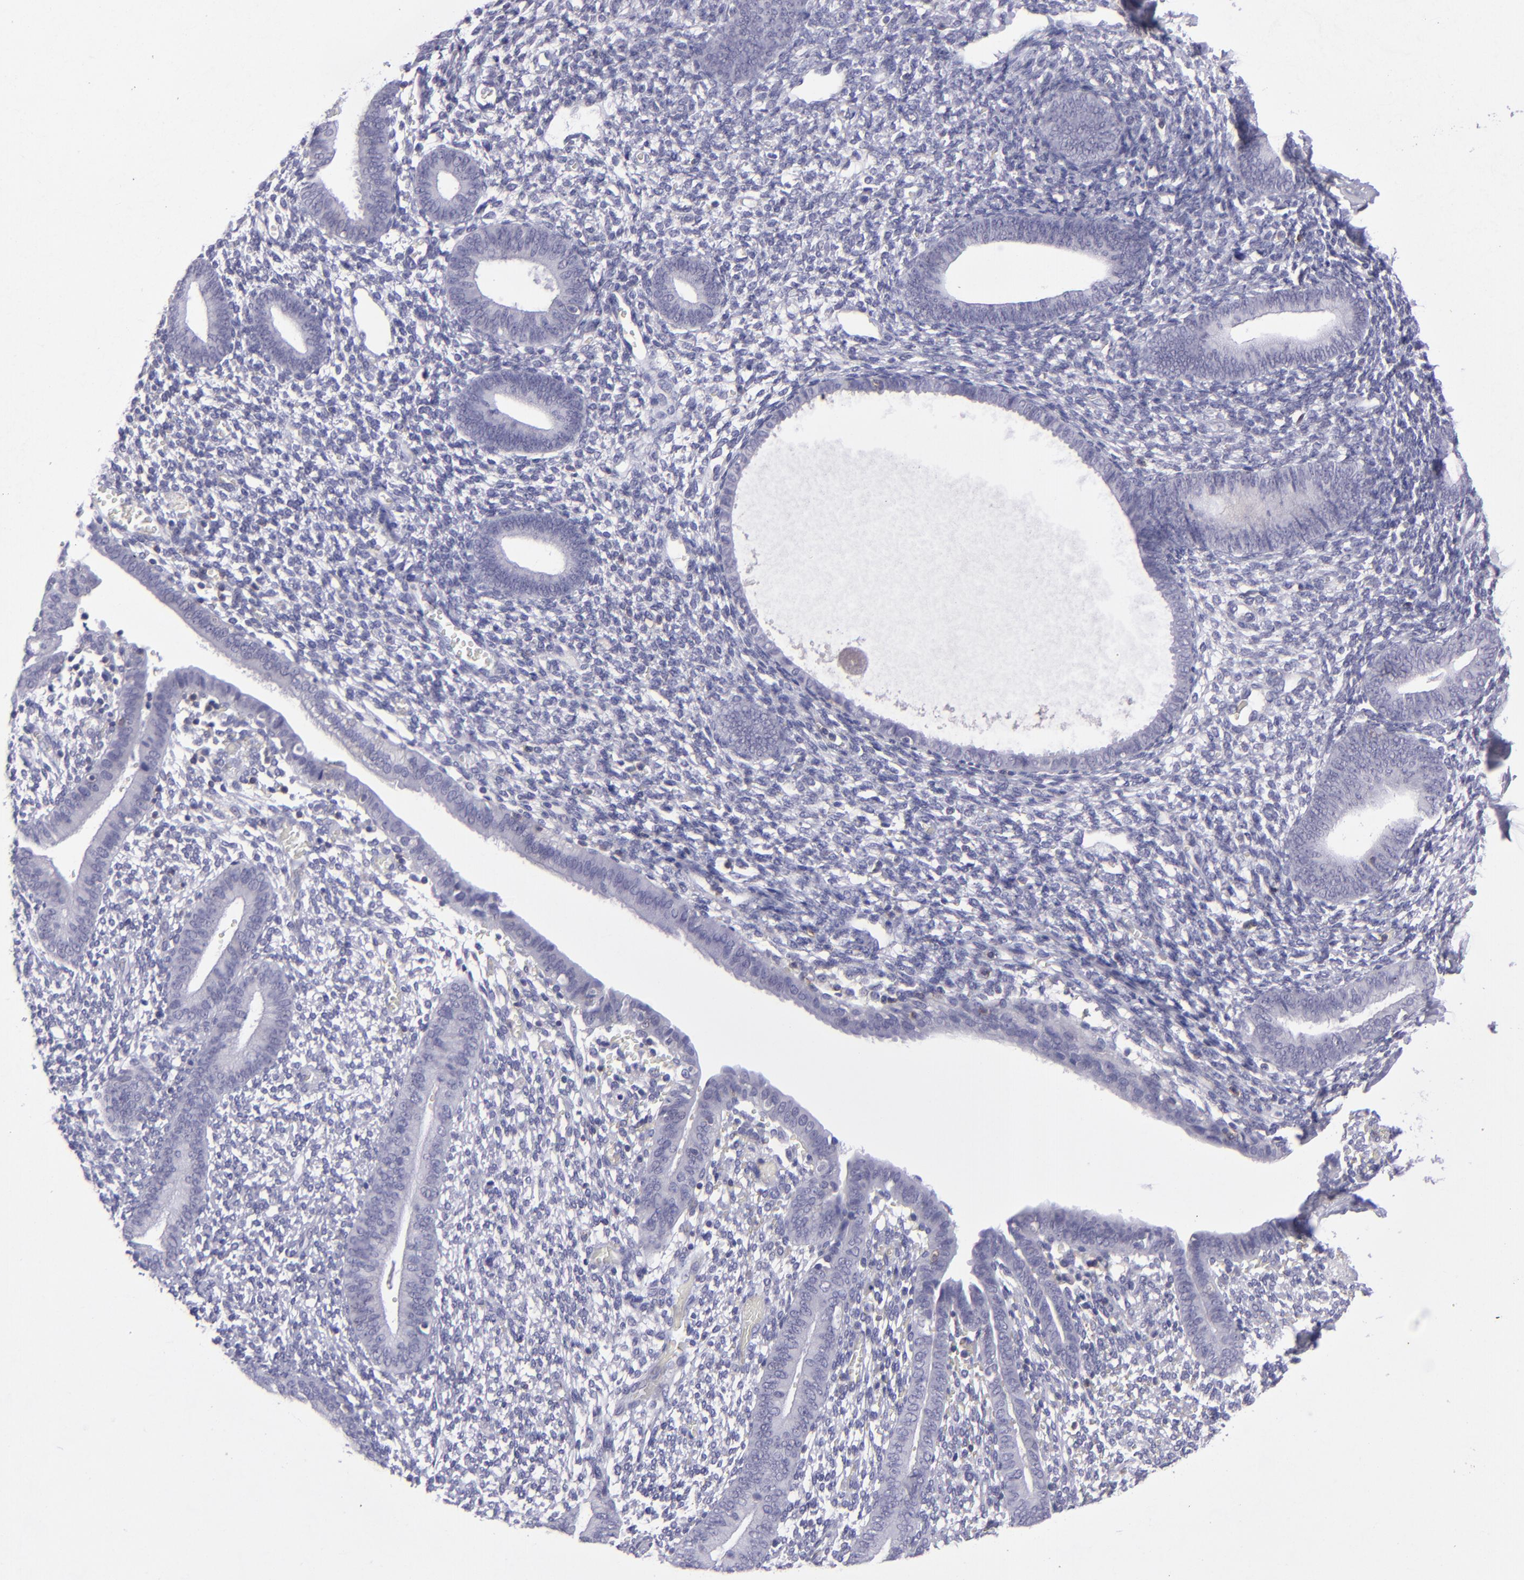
{"staining": {"intensity": "negative", "quantity": "none", "location": "none"}, "tissue": "endometrium", "cell_type": "Cells in endometrial stroma", "image_type": "normal", "snomed": [{"axis": "morphology", "description": "Normal tissue, NOS"}, {"axis": "topography", "description": "Smooth muscle"}, {"axis": "topography", "description": "Endometrium"}], "caption": "This is an immunohistochemistry histopathology image of benign endometrium. There is no expression in cells in endometrial stroma.", "gene": "CD48", "patient": {"sex": "female", "age": 57}}